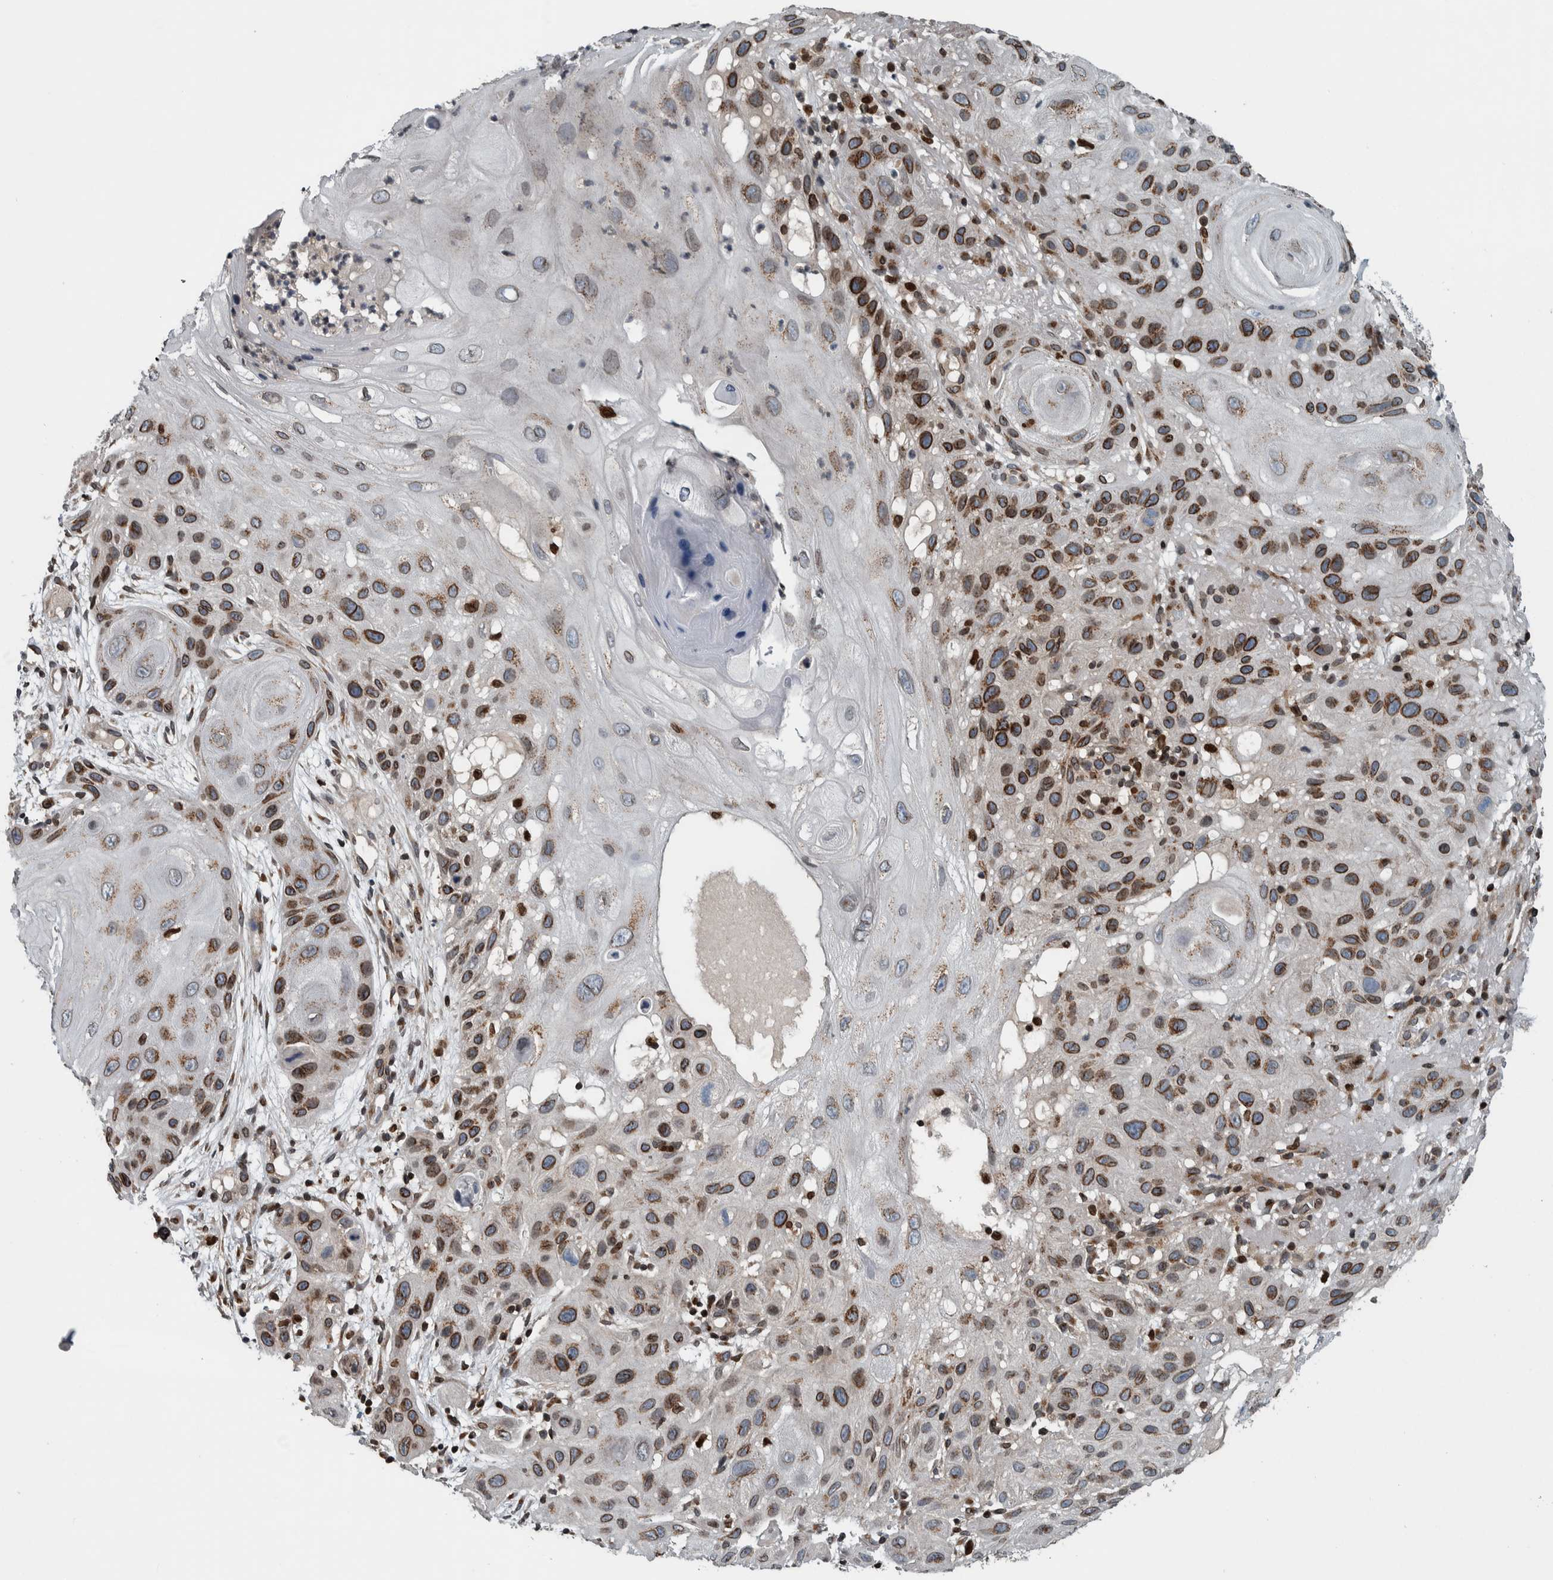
{"staining": {"intensity": "moderate", "quantity": ">75%", "location": "cytoplasmic/membranous,nuclear"}, "tissue": "skin cancer", "cell_type": "Tumor cells", "image_type": "cancer", "snomed": [{"axis": "morphology", "description": "Squamous cell carcinoma, NOS"}, {"axis": "topography", "description": "Skin"}], "caption": "DAB immunohistochemical staining of human skin squamous cell carcinoma shows moderate cytoplasmic/membranous and nuclear protein expression in approximately >75% of tumor cells.", "gene": "FAM135B", "patient": {"sex": "female", "age": 96}}